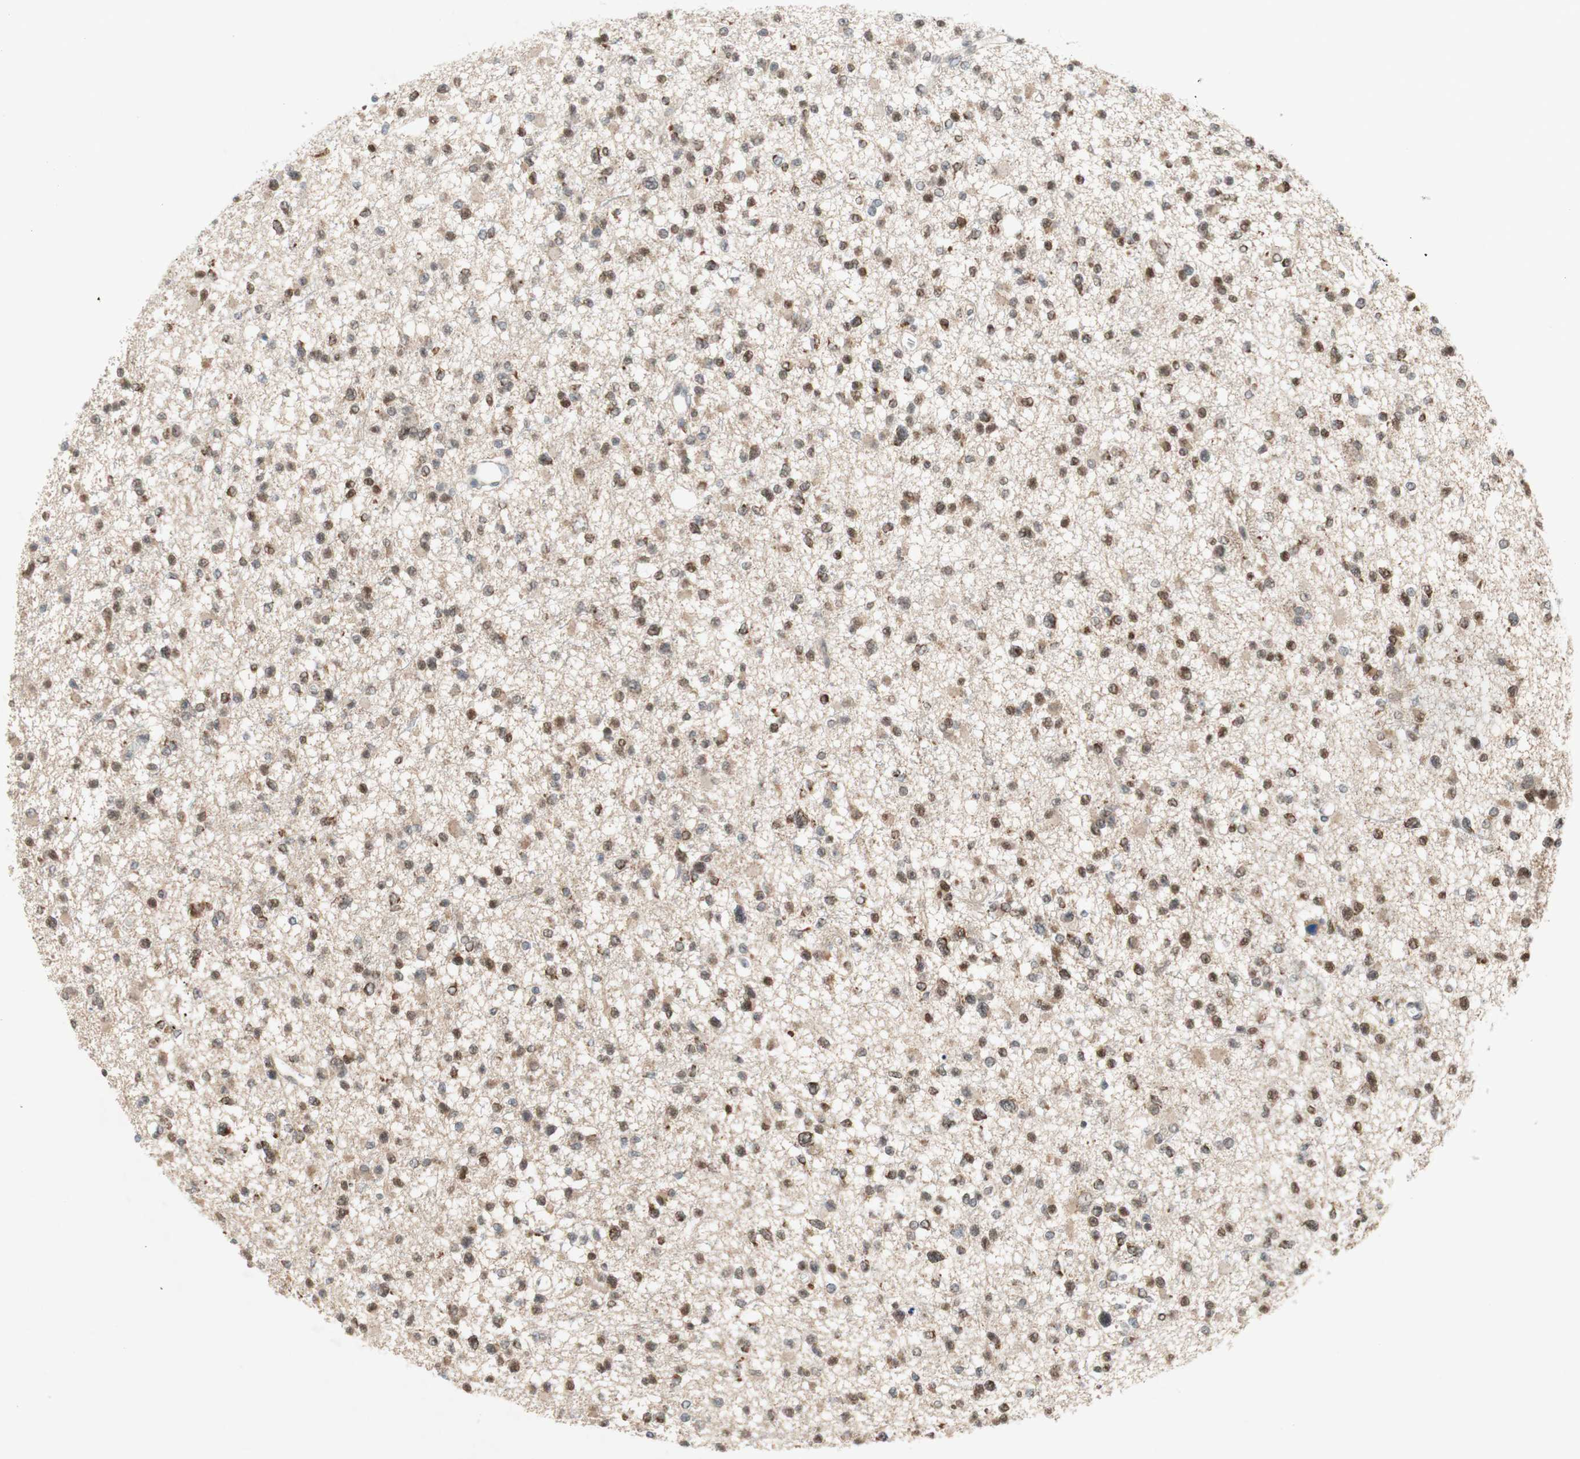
{"staining": {"intensity": "weak", "quantity": "25%-75%", "location": "cytoplasmic/membranous,nuclear"}, "tissue": "glioma", "cell_type": "Tumor cells", "image_type": "cancer", "snomed": [{"axis": "morphology", "description": "Glioma, malignant, Low grade"}, {"axis": "topography", "description": "Brain"}], "caption": "Tumor cells reveal low levels of weak cytoplasmic/membranous and nuclear expression in about 25%-75% of cells in malignant glioma (low-grade).", "gene": "DNMT3A", "patient": {"sex": "female", "age": 22}}